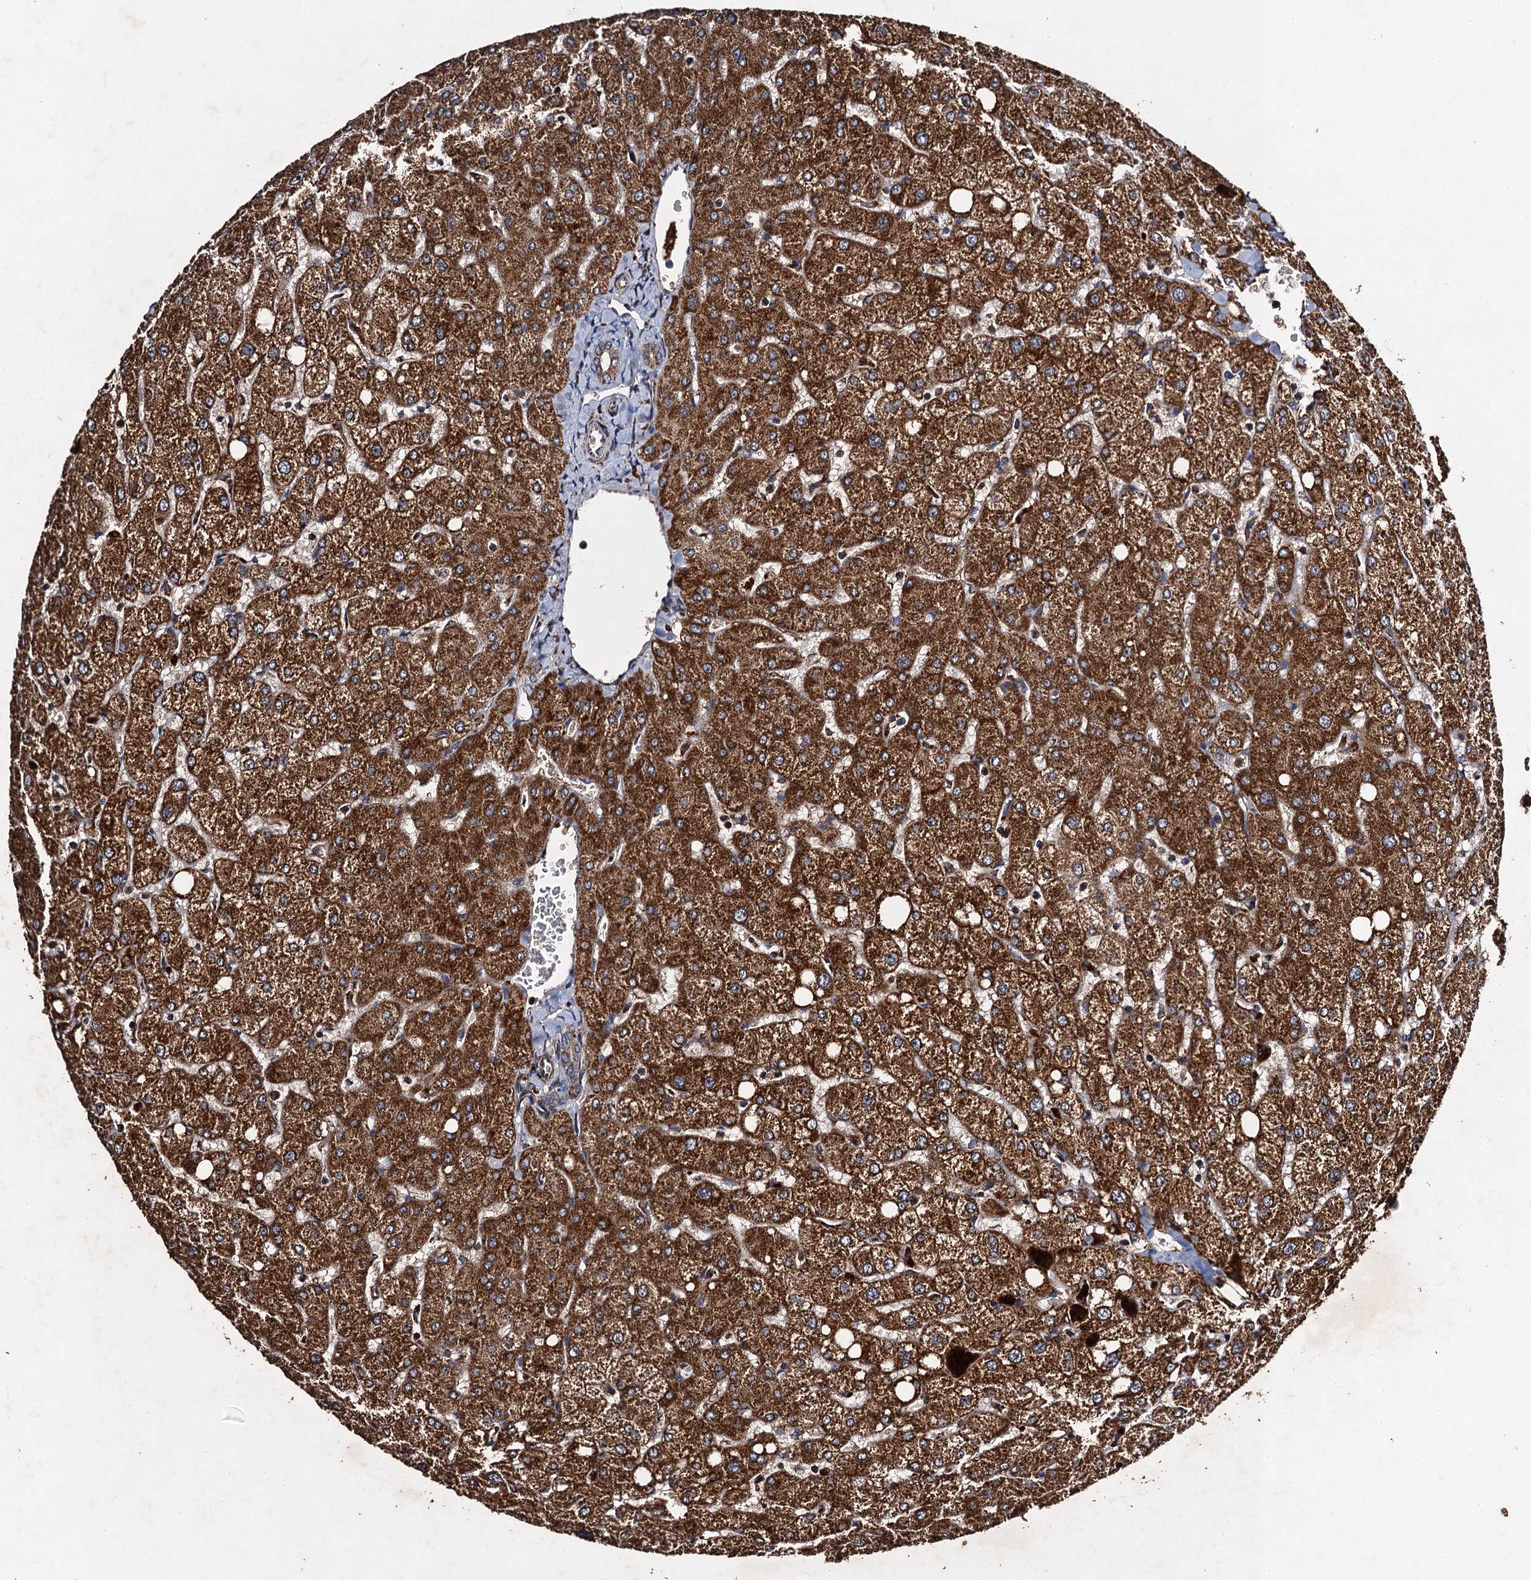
{"staining": {"intensity": "weak", "quantity": ">75%", "location": "cytoplasmic/membranous"}, "tissue": "liver", "cell_type": "Cholangiocytes", "image_type": "normal", "snomed": [{"axis": "morphology", "description": "Normal tissue, NOS"}, {"axis": "topography", "description": "Liver"}], "caption": "The immunohistochemical stain highlights weak cytoplasmic/membranous expression in cholangiocytes of benign liver.", "gene": "NDUFA13", "patient": {"sex": "female", "age": 54}}